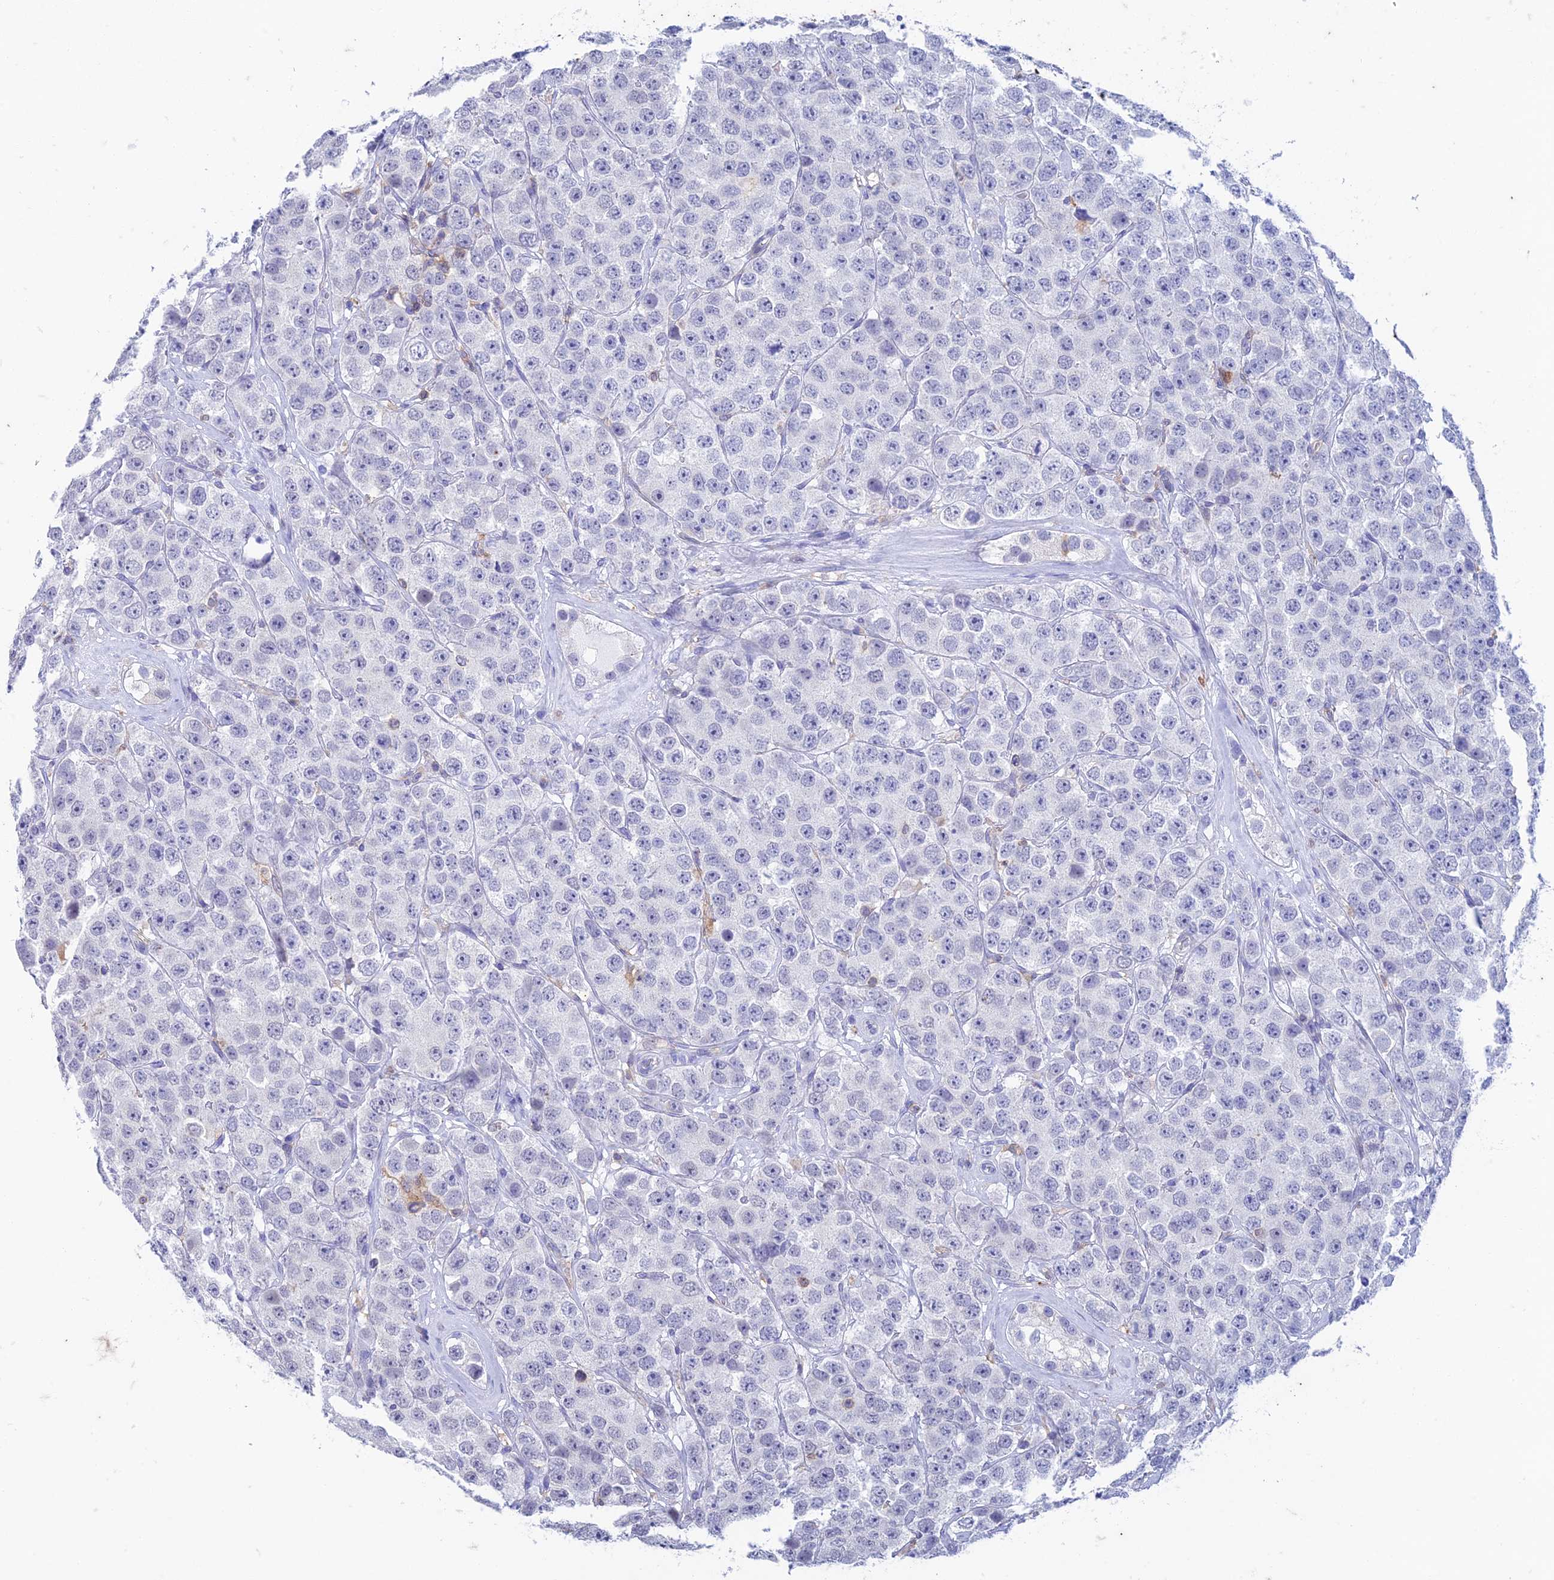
{"staining": {"intensity": "negative", "quantity": "none", "location": "none"}, "tissue": "testis cancer", "cell_type": "Tumor cells", "image_type": "cancer", "snomed": [{"axis": "morphology", "description": "Seminoma, NOS"}, {"axis": "topography", "description": "Testis"}], "caption": "A photomicrograph of human testis cancer is negative for staining in tumor cells. The staining was performed using DAB to visualize the protein expression in brown, while the nuclei were stained in blue with hematoxylin (Magnification: 20x).", "gene": "FGF7", "patient": {"sex": "male", "age": 28}}